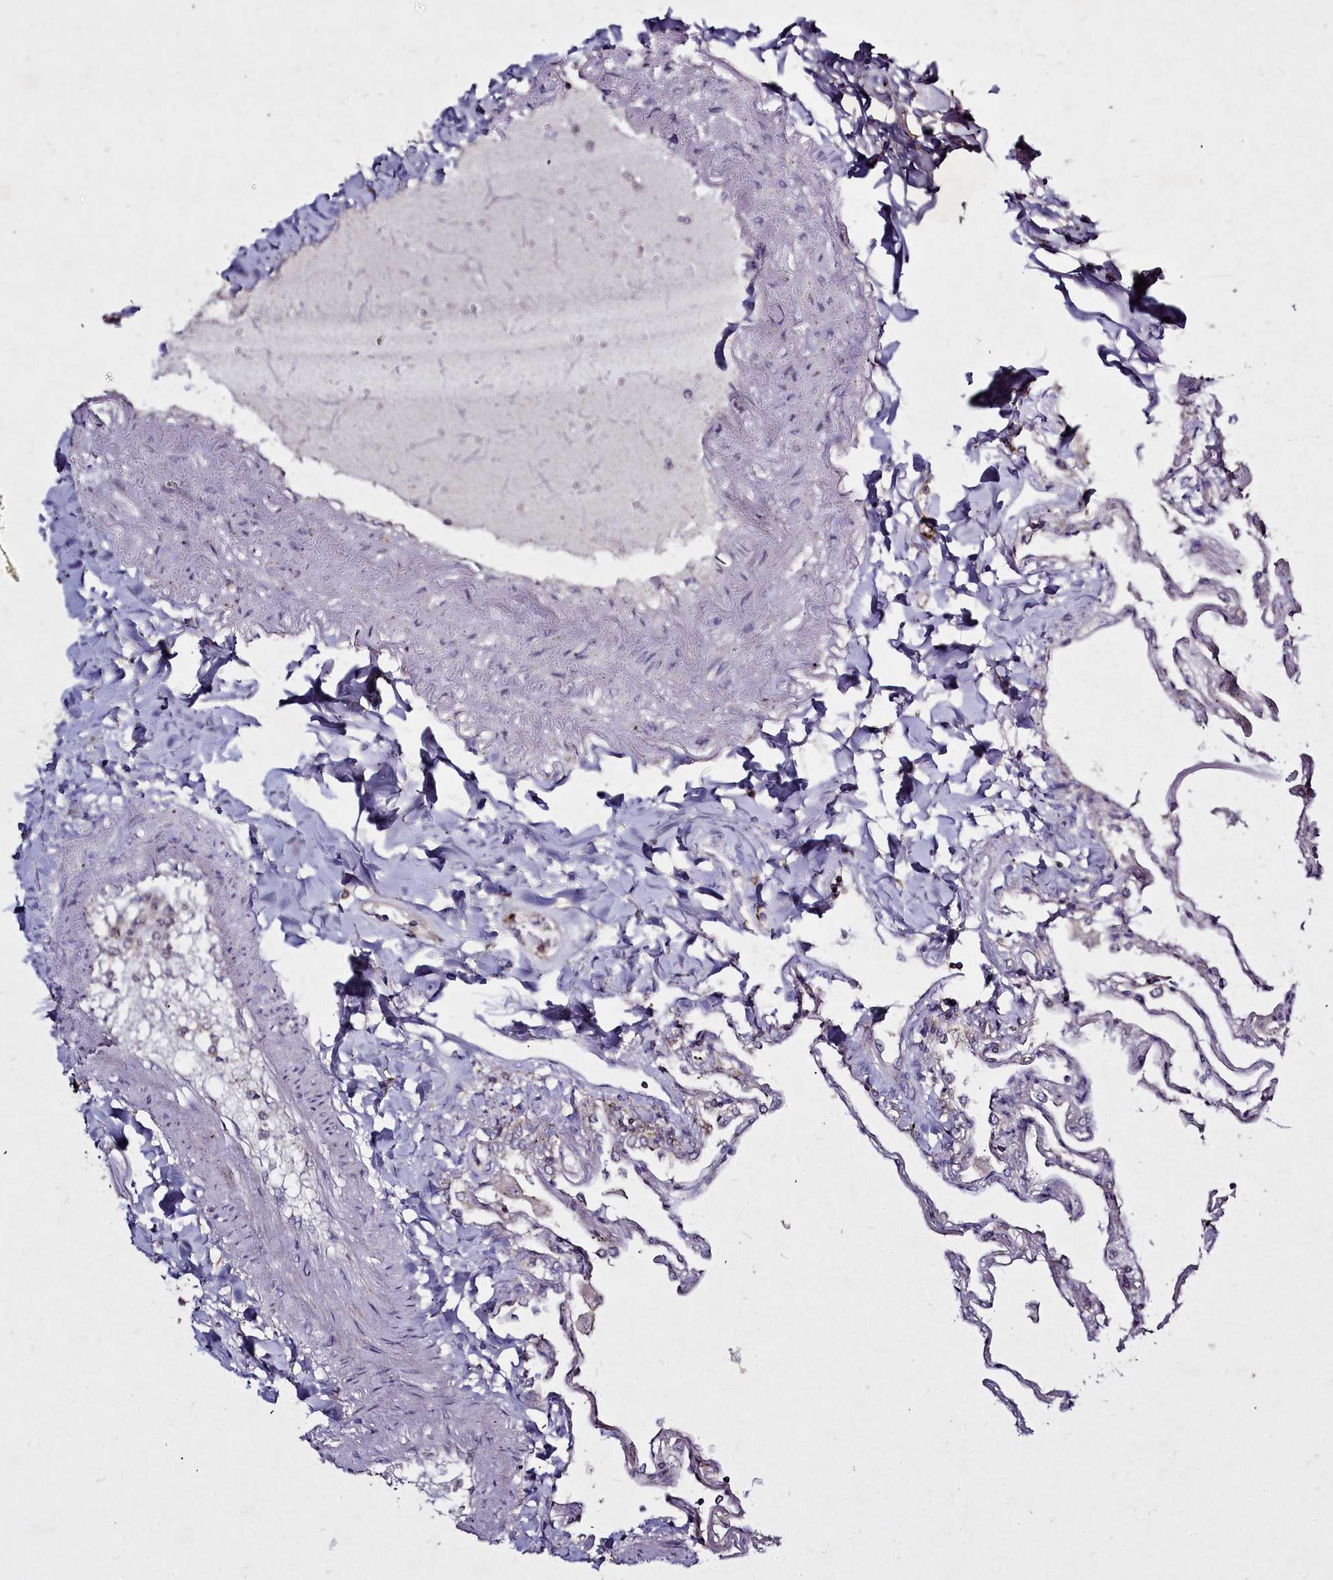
{"staining": {"intensity": "weak", "quantity": "25%-75%", "location": "cytoplasmic/membranous"}, "tissue": "lung", "cell_type": "Alveolar cells", "image_type": "normal", "snomed": [{"axis": "morphology", "description": "Normal tissue, NOS"}, {"axis": "topography", "description": "Lung"}], "caption": "An immunohistochemistry micrograph of unremarkable tissue is shown. Protein staining in brown shows weak cytoplasmic/membranous positivity in lung within alveolar cells. (IHC, brightfield microscopy, high magnification).", "gene": "NCKAP1L", "patient": {"sex": "female", "age": 67}}